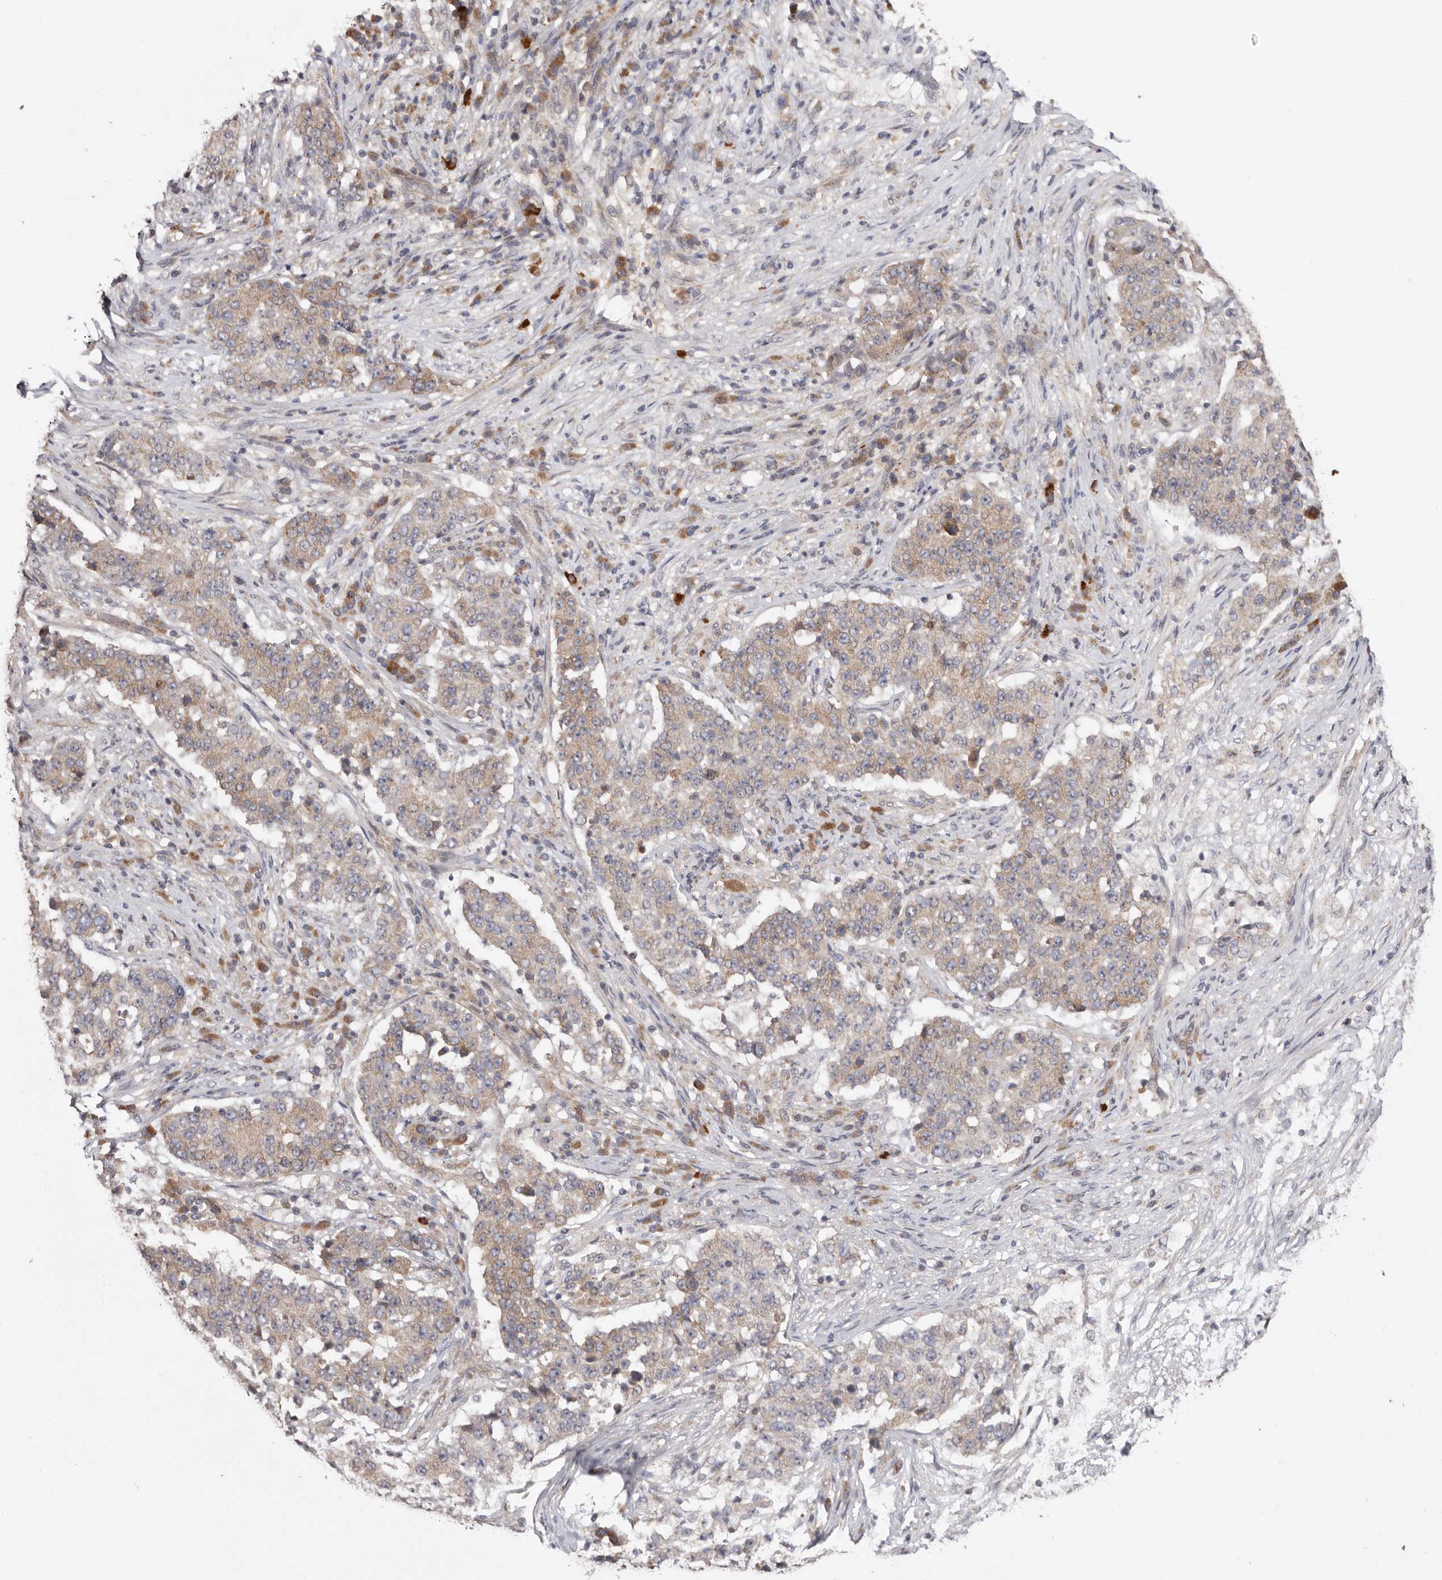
{"staining": {"intensity": "weak", "quantity": "25%-75%", "location": "cytoplasmic/membranous"}, "tissue": "stomach cancer", "cell_type": "Tumor cells", "image_type": "cancer", "snomed": [{"axis": "morphology", "description": "Adenocarcinoma, NOS"}, {"axis": "topography", "description": "Stomach"}], "caption": "Human stomach cancer (adenocarcinoma) stained with a protein marker shows weak staining in tumor cells.", "gene": "TMUB1", "patient": {"sex": "male", "age": 59}}